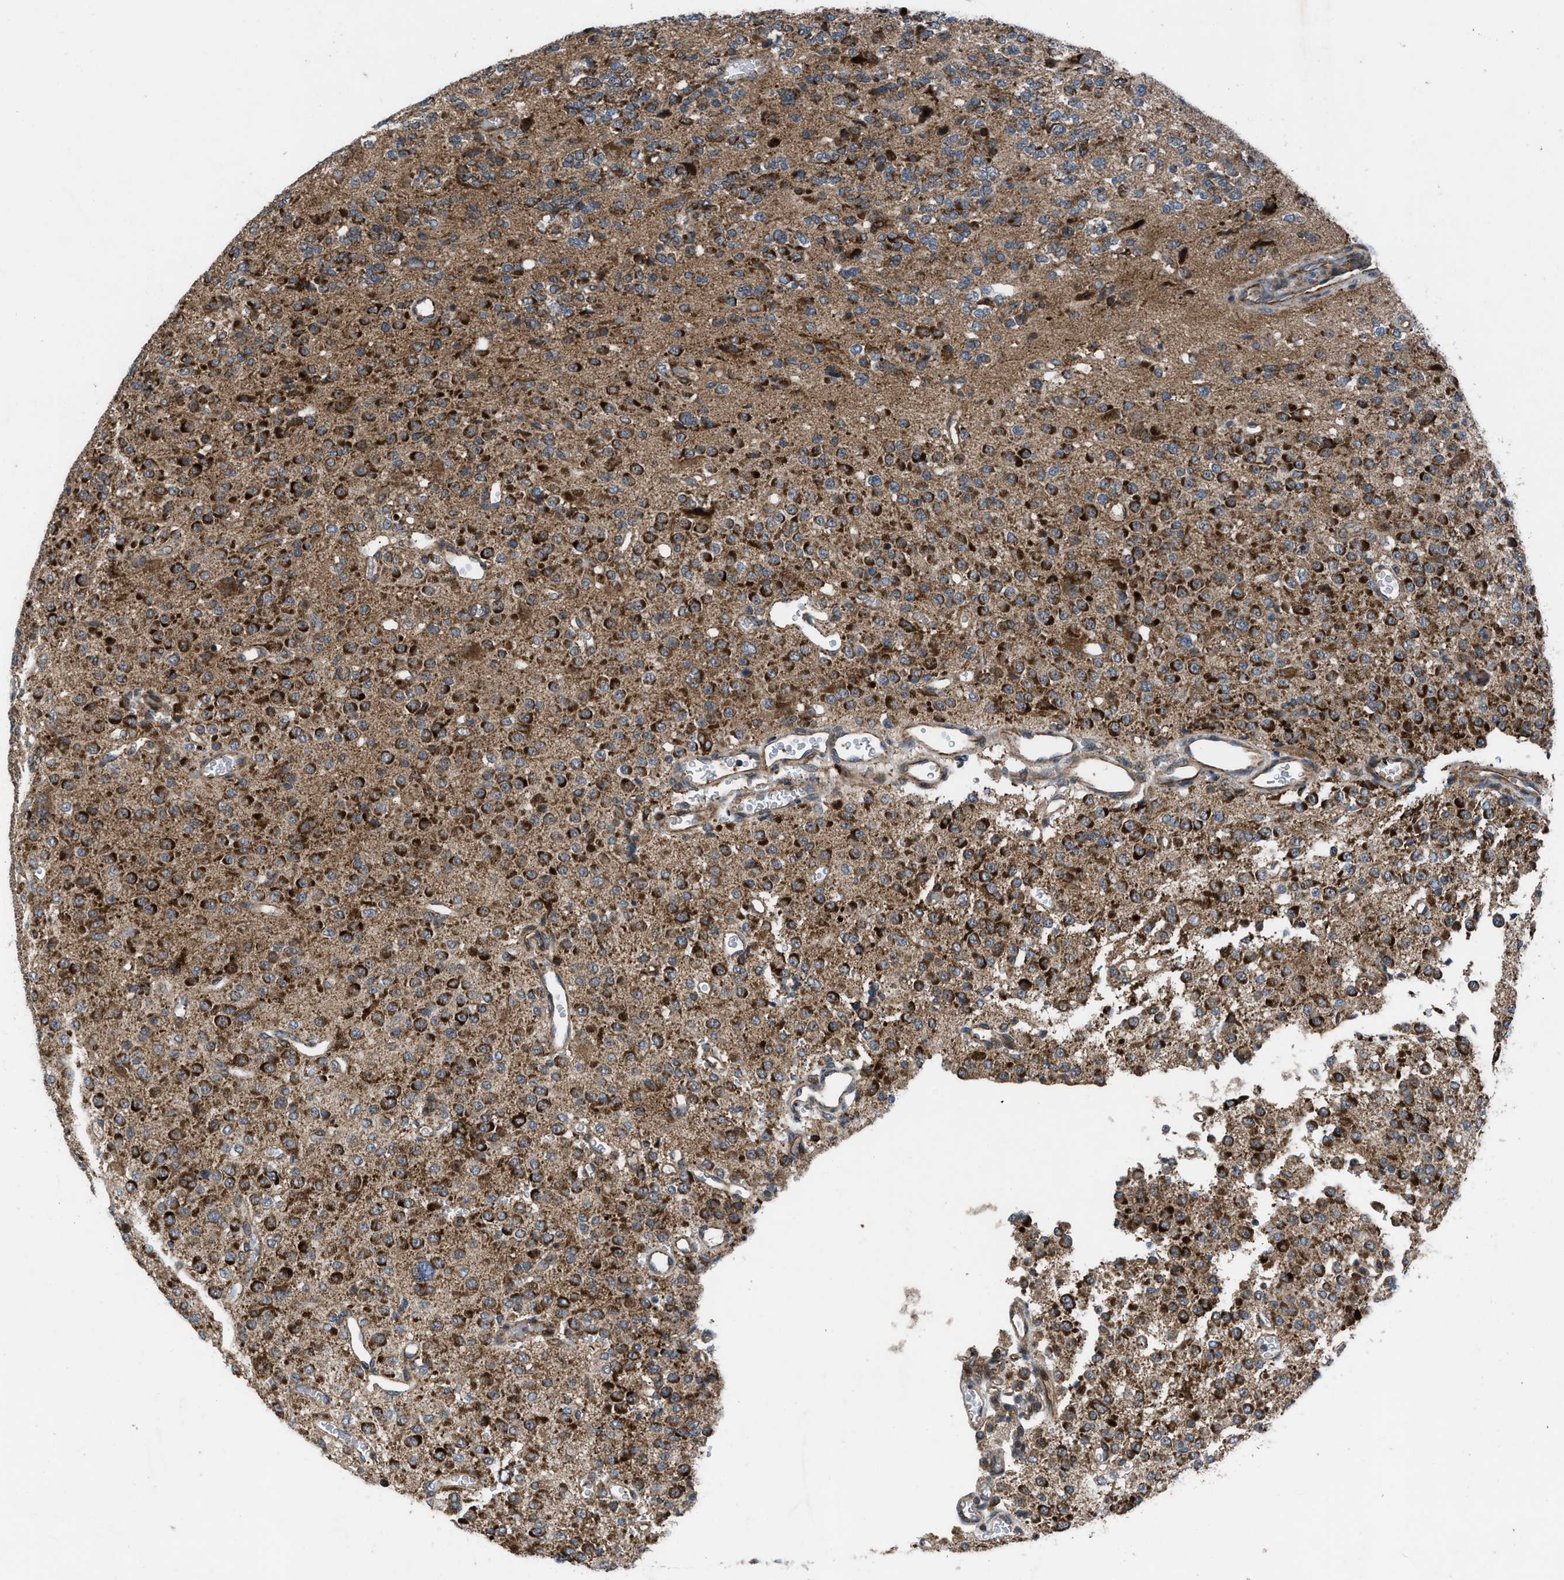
{"staining": {"intensity": "strong", "quantity": ">75%", "location": "cytoplasmic/membranous"}, "tissue": "glioma", "cell_type": "Tumor cells", "image_type": "cancer", "snomed": [{"axis": "morphology", "description": "Glioma, malignant, Low grade"}, {"axis": "topography", "description": "Brain"}], "caption": "A brown stain shows strong cytoplasmic/membranous expression of a protein in glioma tumor cells. (DAB (3,3'-diaminobenzidine) IHC with brightfield microscopy, high magnification).", "gene": "AP3M2", "patient": {"sex": "male", "age": 38}}